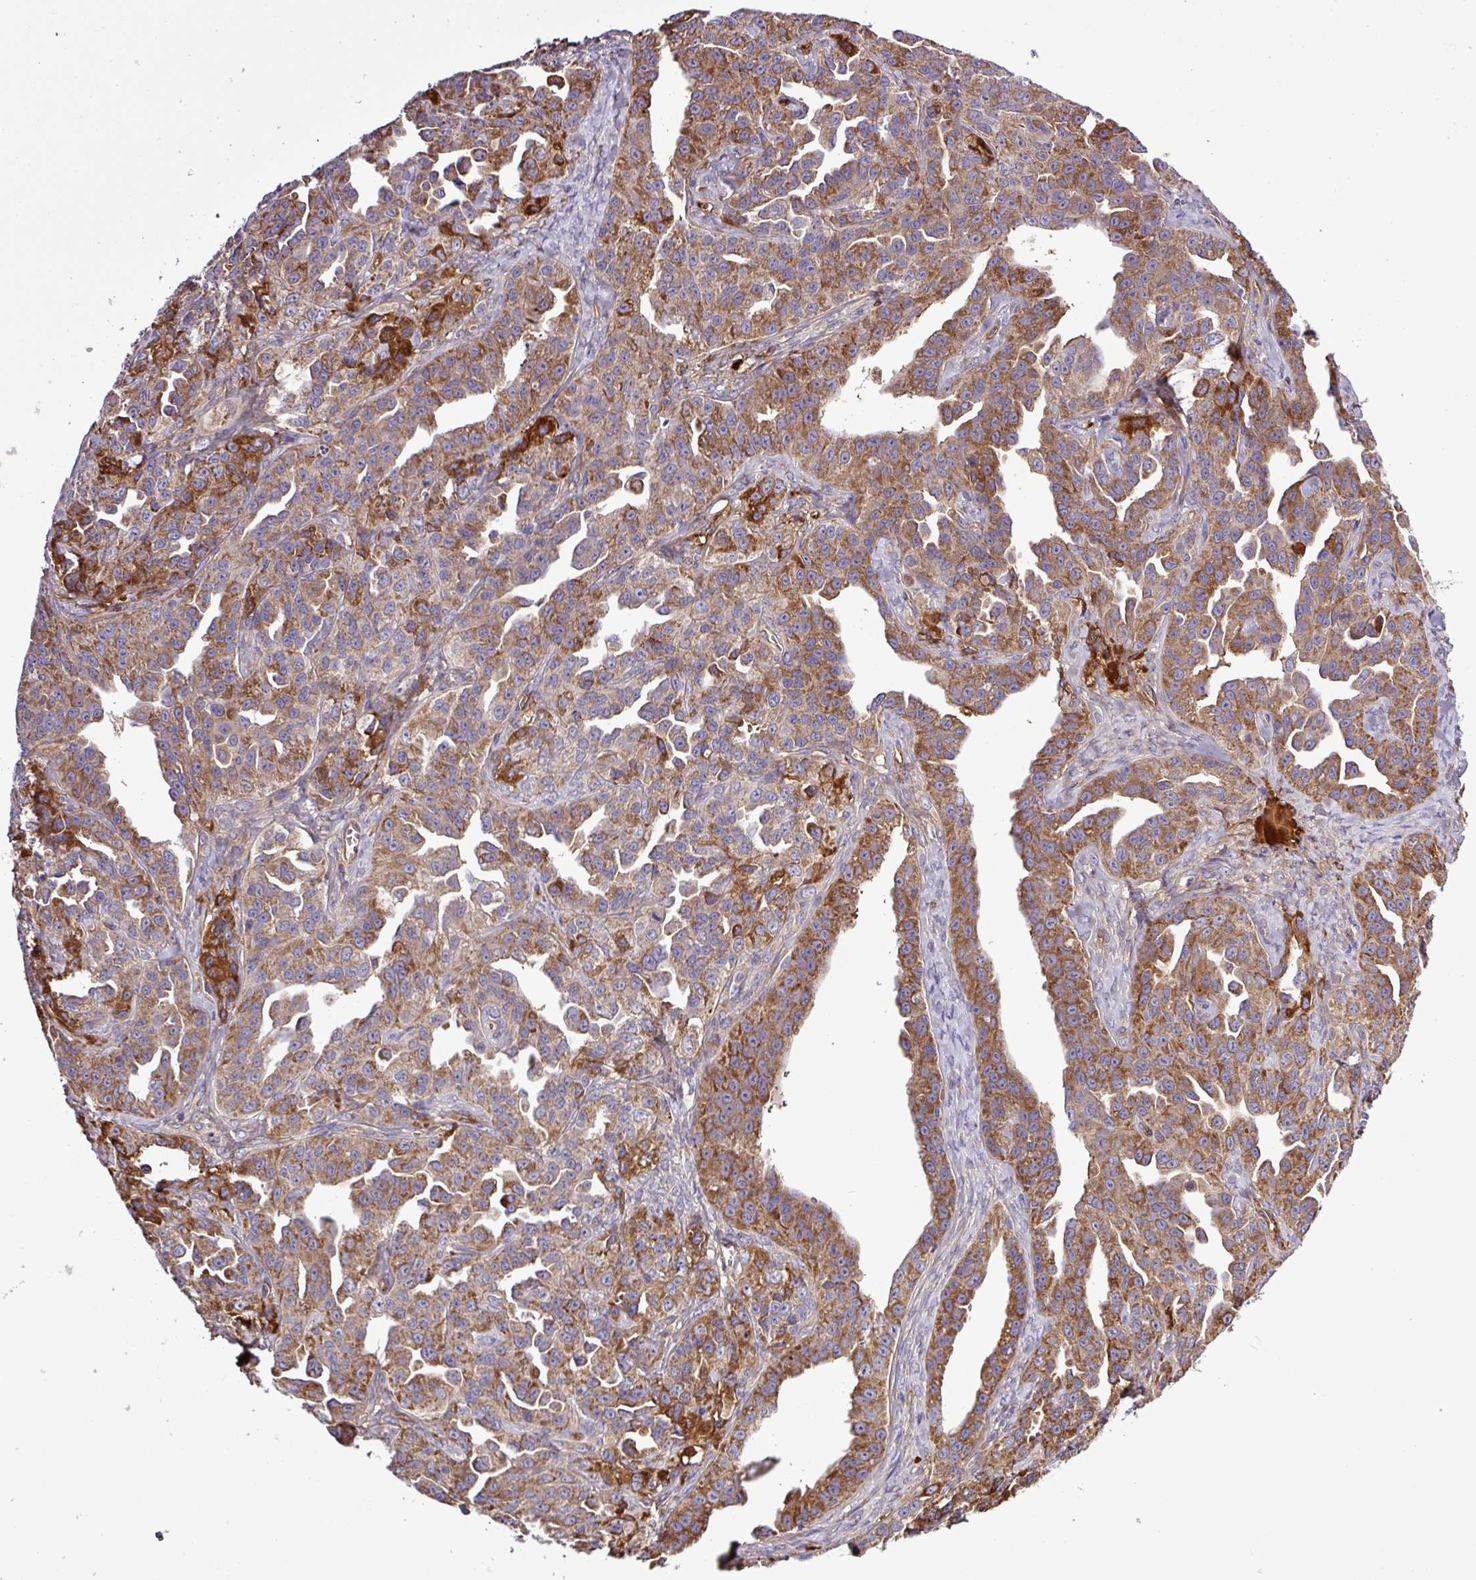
{"staining": {"intensity": "moderate", "quantity": ">75%", "location": "cytoplasmic/membranous"}, "tissue": "ovarian cancer", "cell_type": "Tumor cells", "image_type": "cancer", "snomed": [{"axis": "morphology", "description": "Cystadenocarcinoma, serous, NOS"}, {"axis": "topography", "description": "Ovary"}], "caption": "A brown stain shows moderate cytoplasmic/membranous positivity of a protein in human serous cystadenocarcinoma (ovarian) tumor cells.", "gene": "CWH43", "patient": {"sex": "female", "age": 75}}